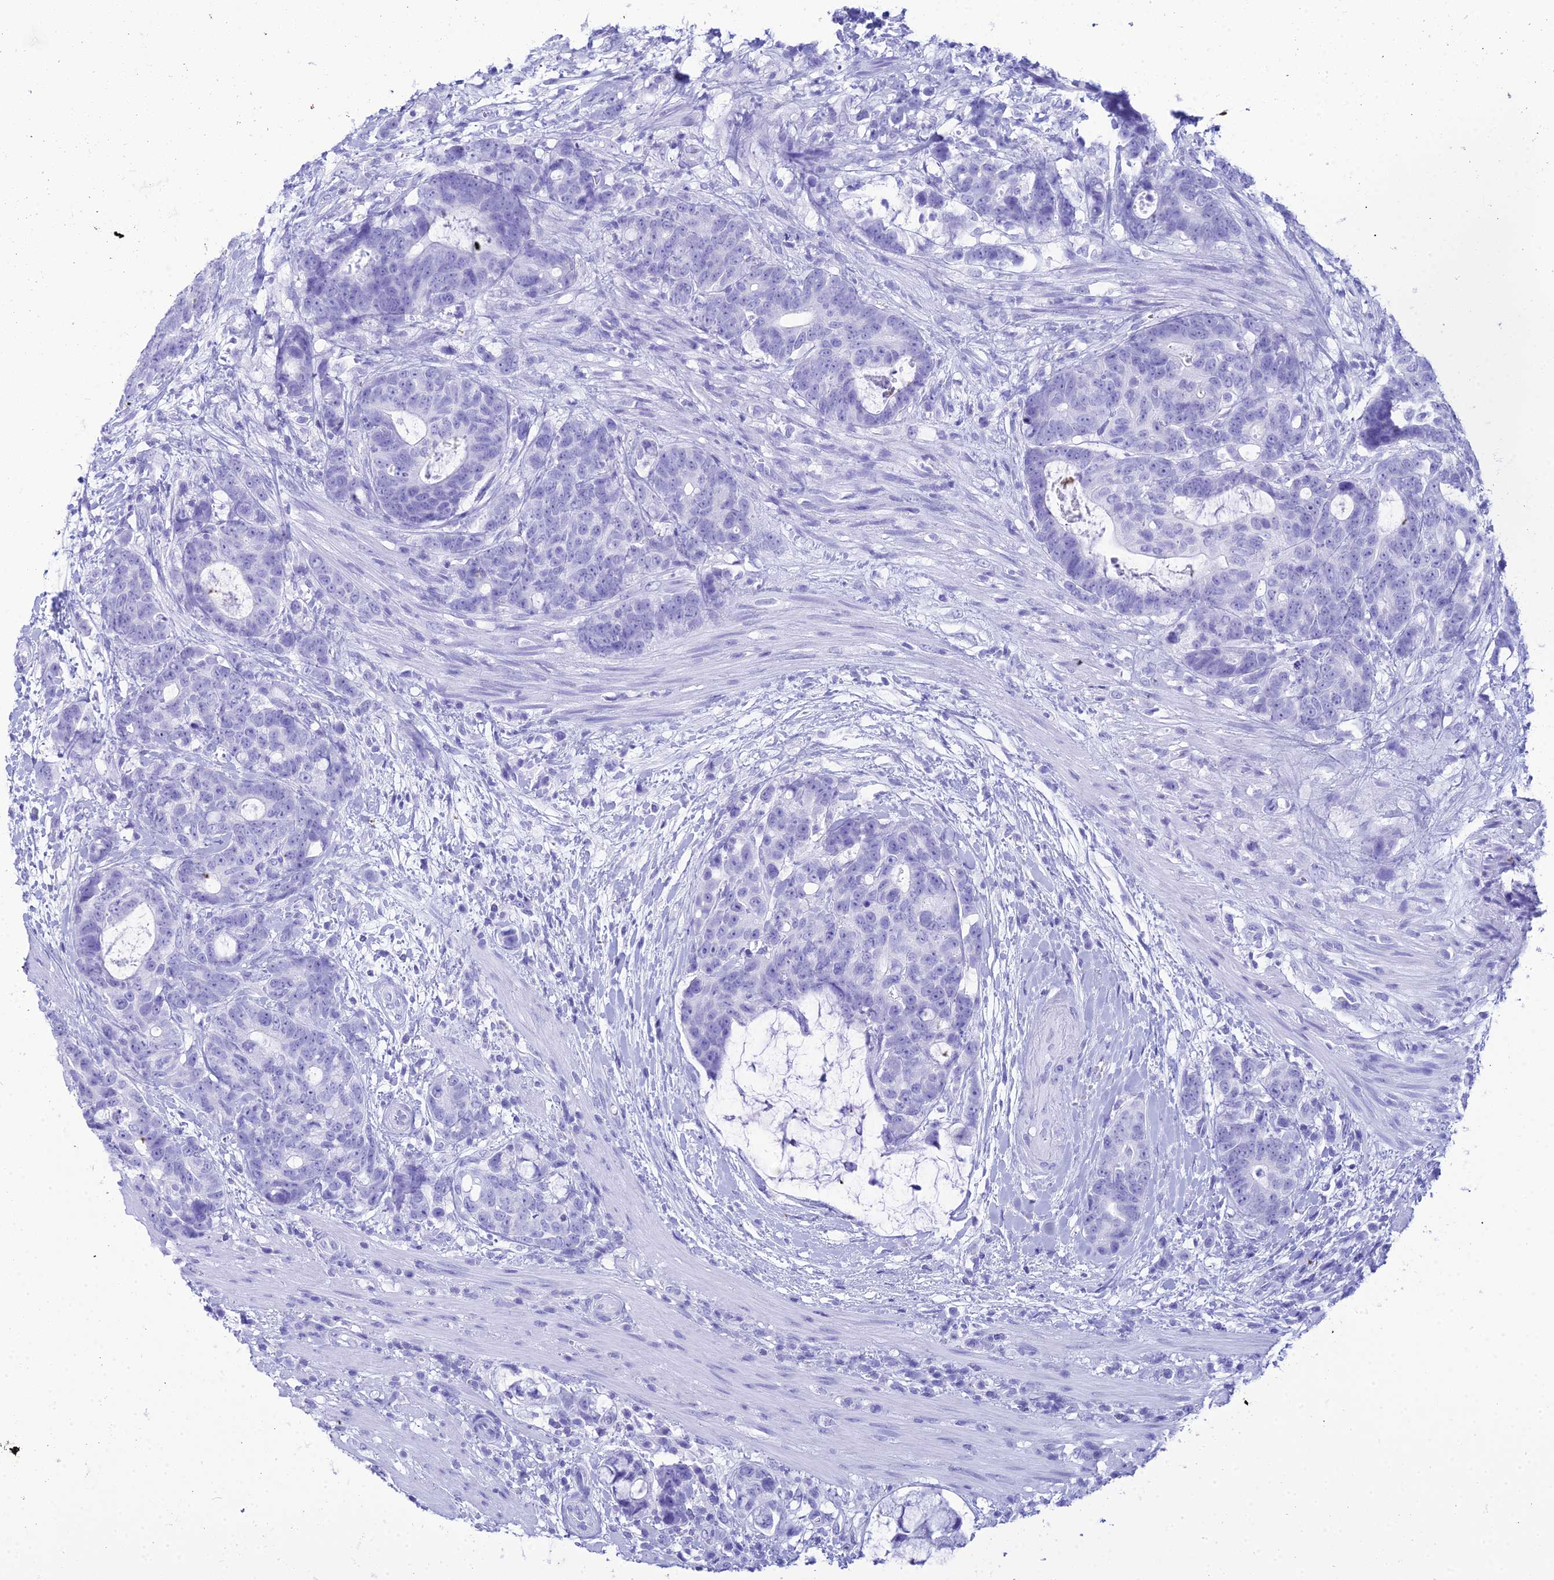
{"staining": {"intensity": "negative", "quantity": "none", "location": "none"}, "tissue": "colorectal cancer", "cell_type": "Tumor cells", "image_type": "cancer", "snomed": [{"axis": "morphology", "description": "Adenocarcinoma, NOS"}, {"axis": "topography", "description": "Colon"}], "caption": "Immunohistochemistry (IHC) micrograph of colorectal cancer stained for a protein (brown), which displays no staining in tumor cells. The staining was performed using DAB to visualize the protein expression in brown, while the nuclei were stained in blue with hematoxylin (Magnification: 20x).", "gene": "ZNF442", "patient": {"sex": "female", "age": 82}}